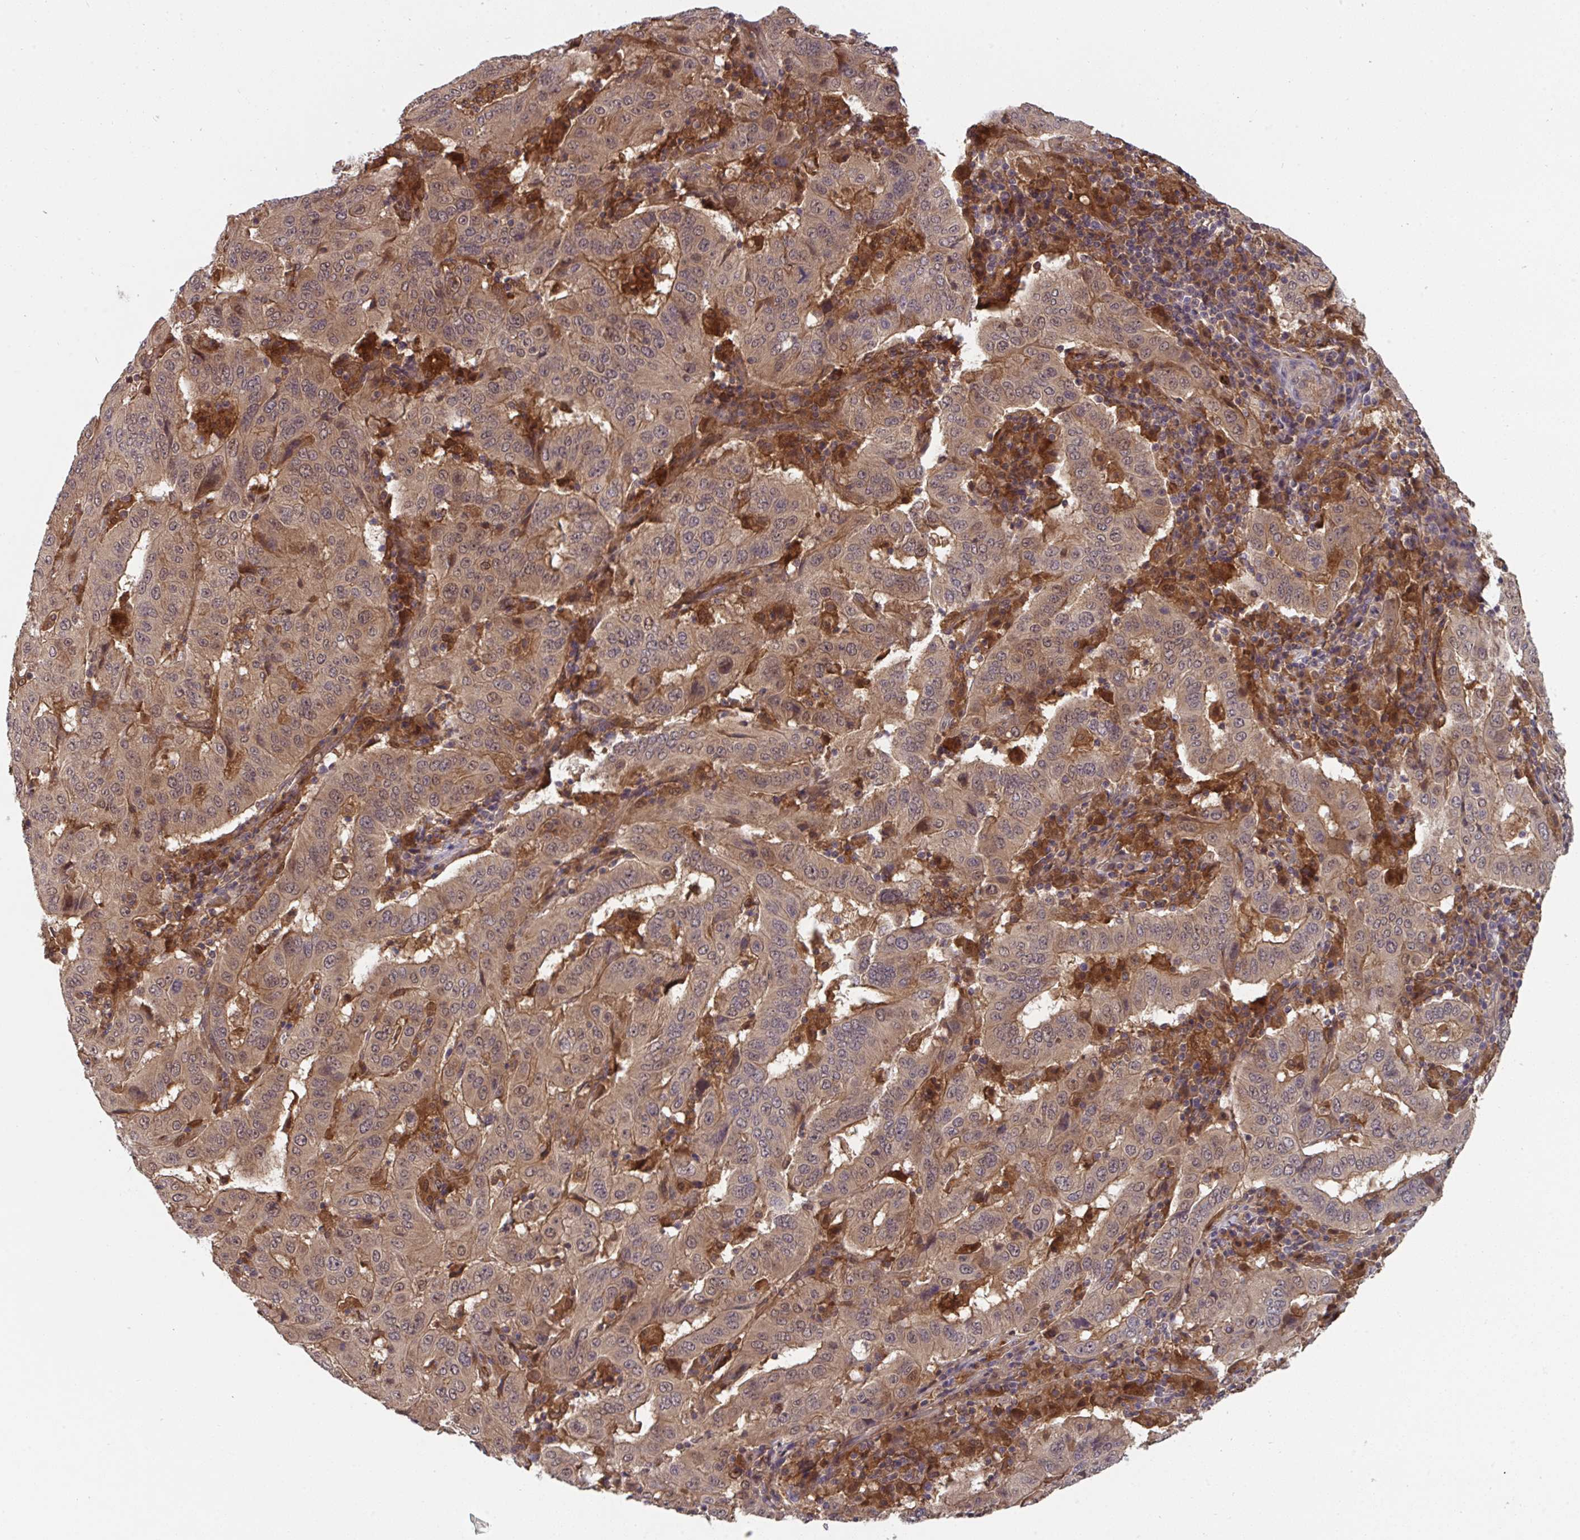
{"staining": {"intensity": "weak", "quantity": ">75%", "location": "cytoplasmic/membranous,nuclear"}, "tissue": "pancreatic cancer", "cell_type": "Tumor cells", "image_type": "cancer", "snomed": [{"axis": "morphology", "description": "Adenocarcinoma, NOS"}, {"axis": "topography", "description": "Pancreas"}], "caption": "Immunohistochemical staining of human pancreatic cancer (adenocarcinoma) demonstrates weak cytoplasmic/membranous and nuclear protein expression in about >75% of tumor cells. (DAB IHC with brightfield microscopy, high magnification).", "gene": "TIGAR", "patient": {"sex": "male", "age": 63}}